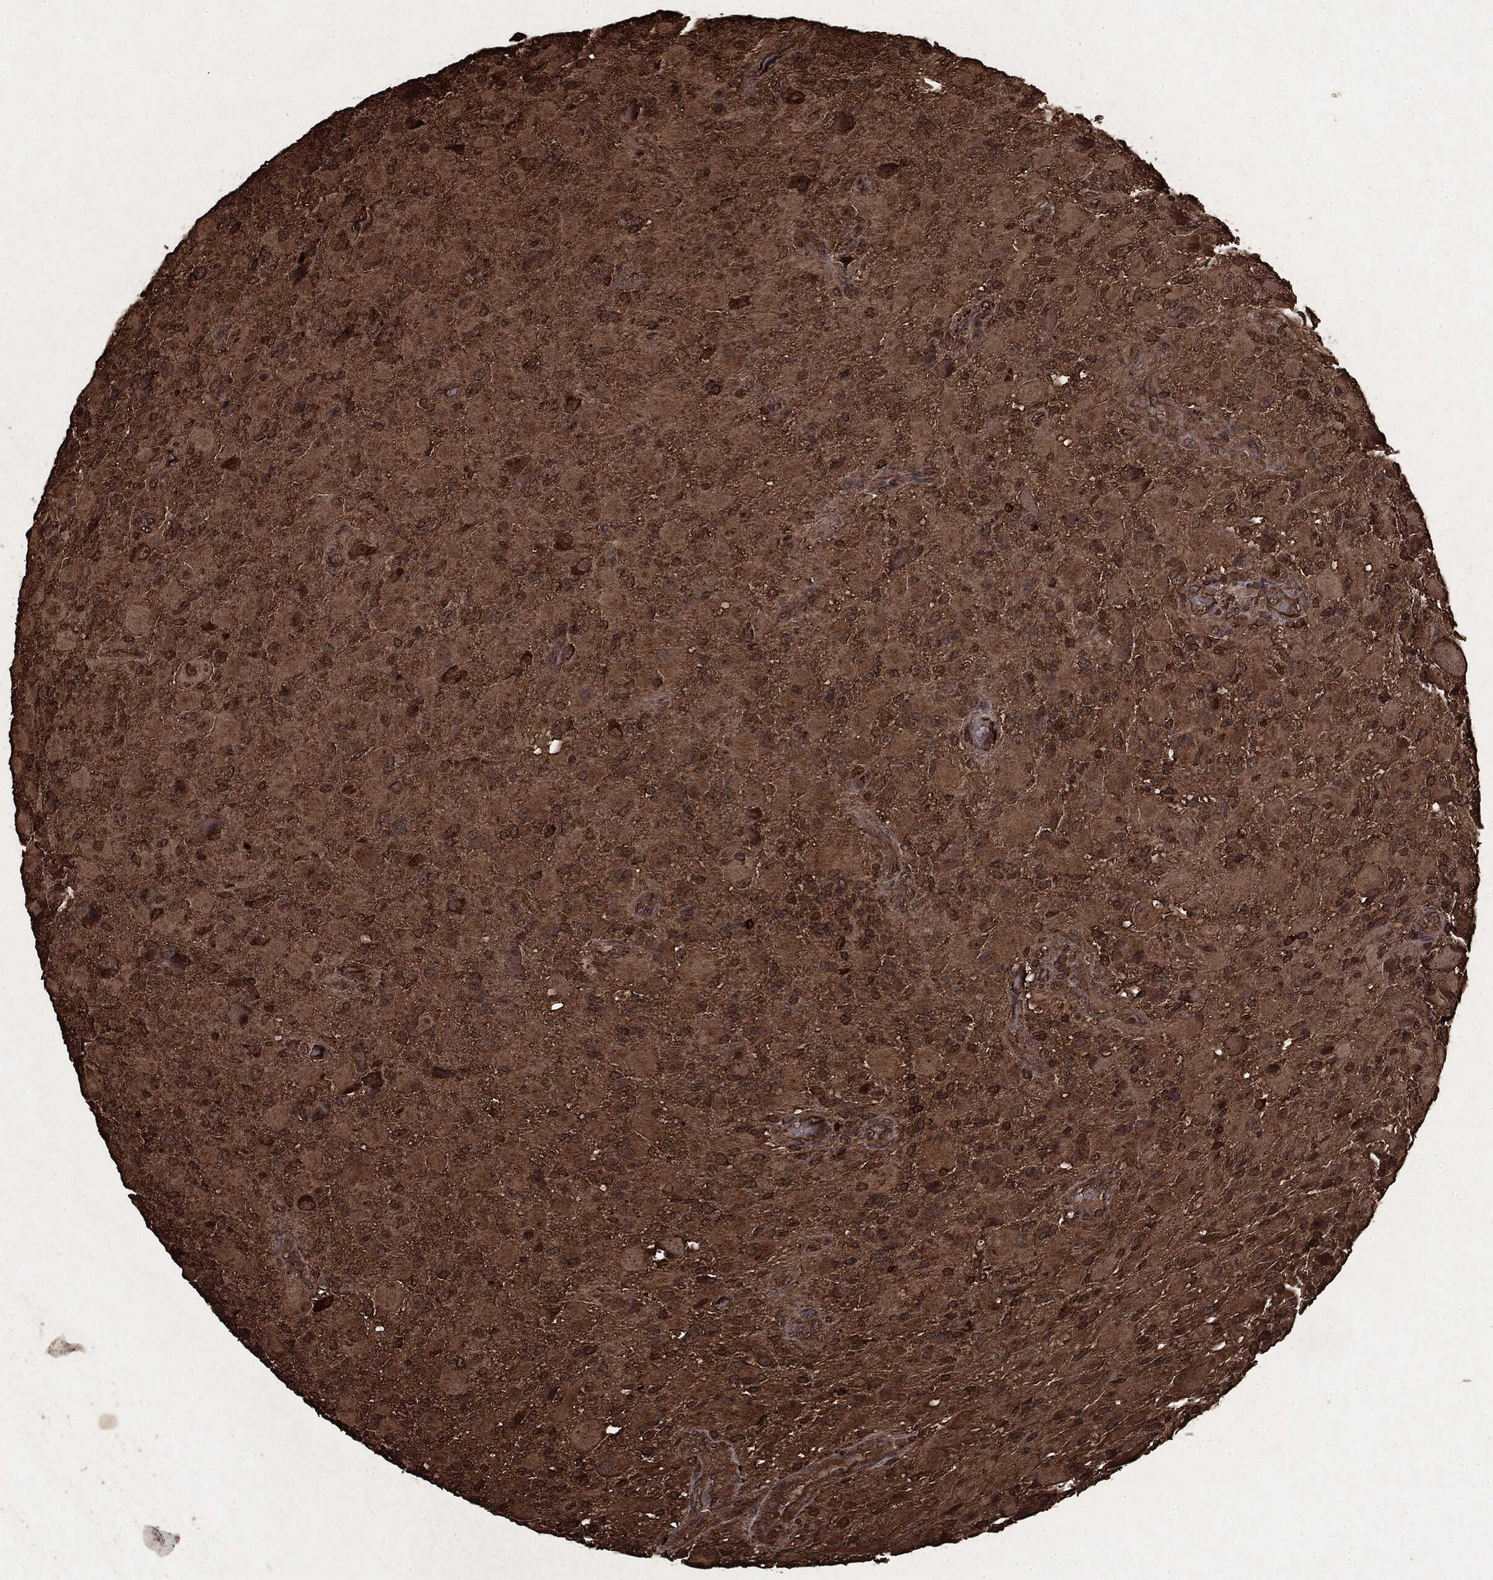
{"staining": {"intensity": "moderate", "quantity": ">75%", "location": "cytoplasmic/membranous"}, "tissue": "glioma", "cell_type": "Tumor cells", "image_type": "cancer", "snomed": [{"axis": "morphology", "description": "Glioma, malignant, High grade"}, {"axis": "topography", "description": "Cerebral cortex"}], "caption": "Tumor cells display medium levels of moderate cytoplasmic/membranous staining in about >75% of cells in glioma. (DAB (3,3'-diaminobenzidine) = brown stain, brightfield microscopy at high magnification).", "gene": "ARAF", "patient": {"sex": "male", "age": 35}}